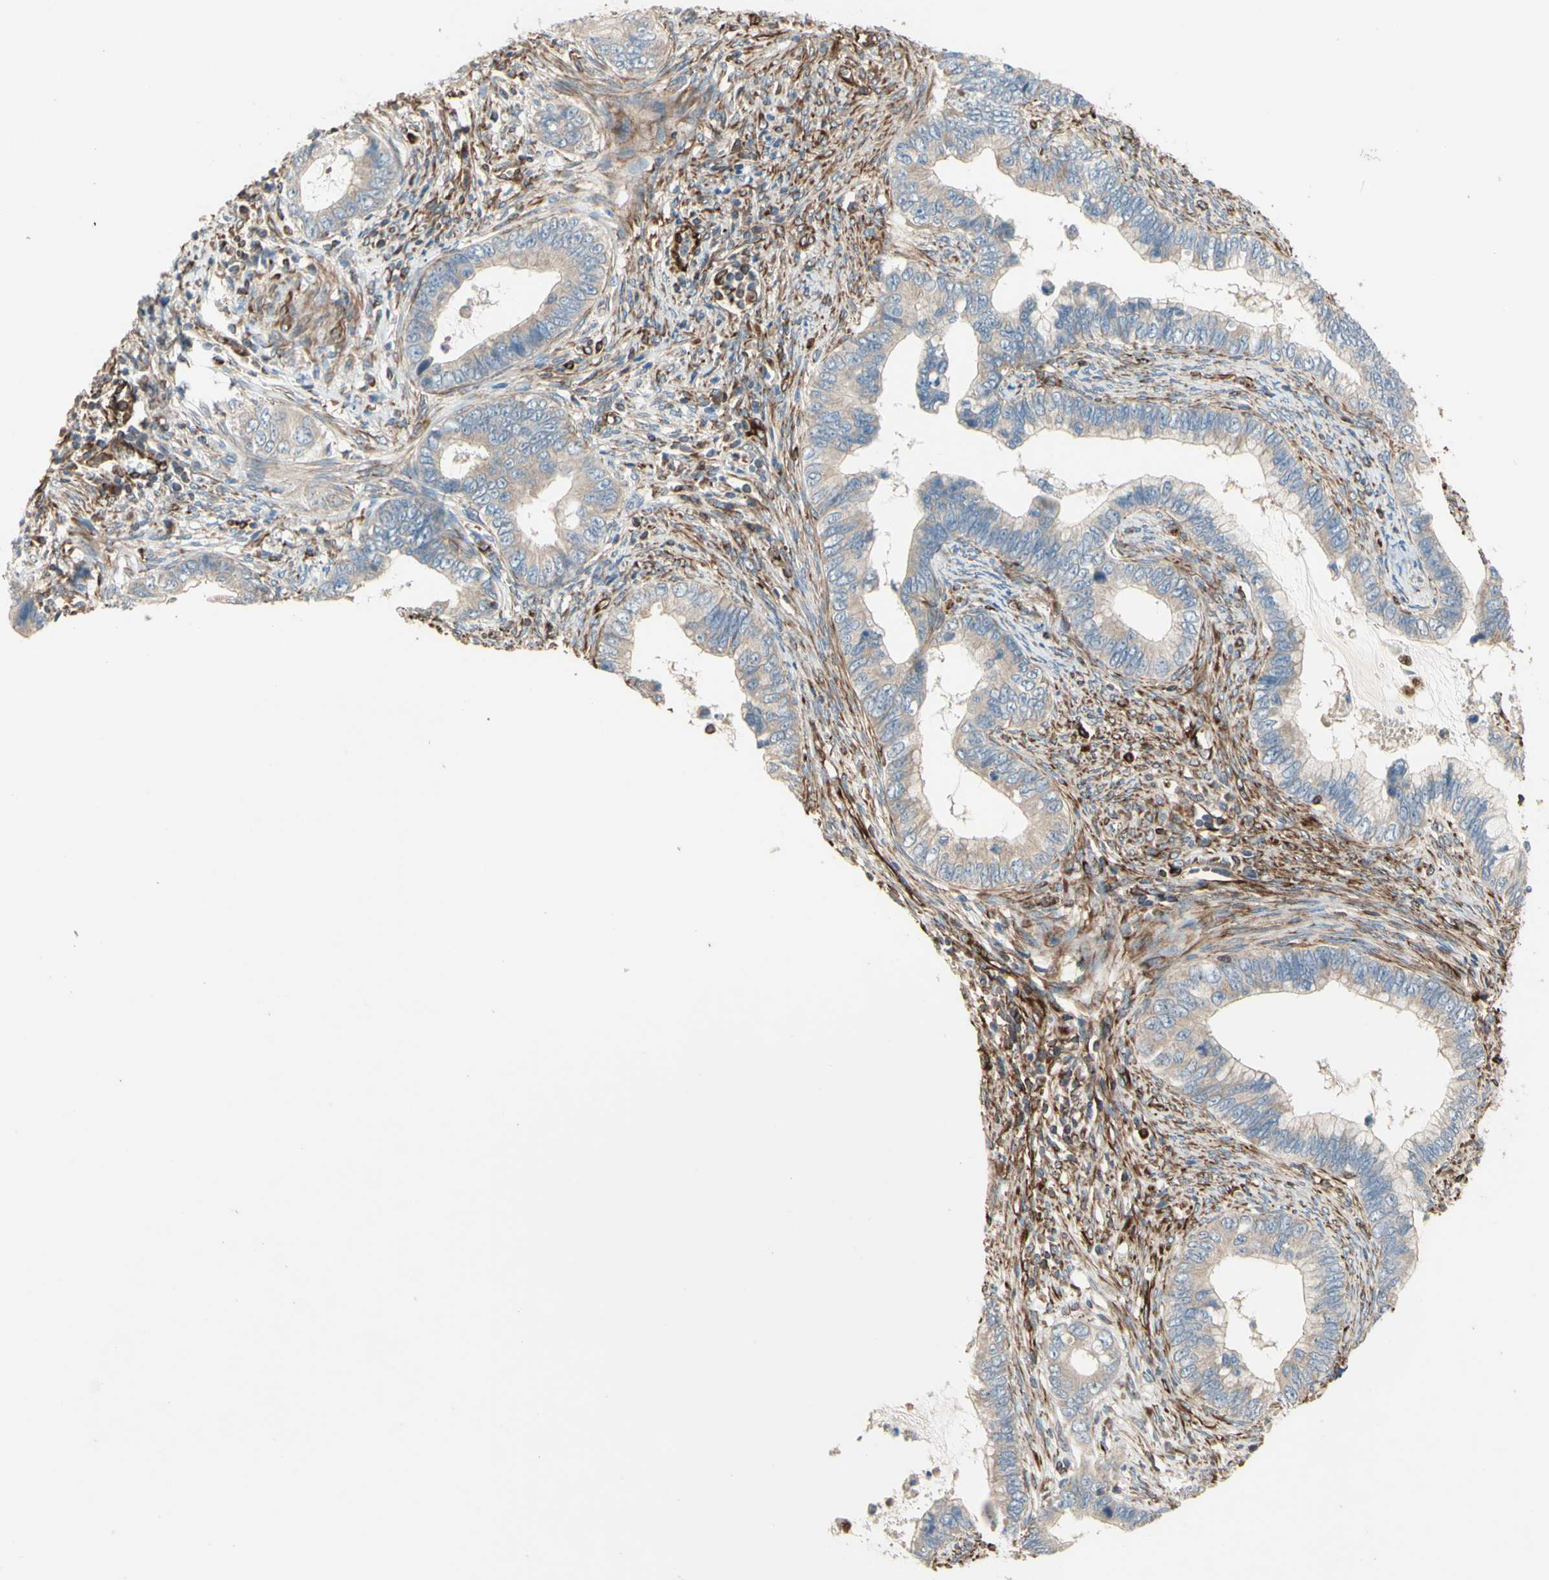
{"staining": {"intensity": "weak", "quantity": "25%-75%", "location": "cytoplasmic/membranous"}, "tissue": "cervical cancer", "cell_type": "Tumor cells", "image_type": "cancer", "snomed": [{"axis": "morphology", "description": "Adenocarcinoma, NOS"}, {"axis": "topography", "description": "Cervix"}], "caption": "A histopathology image of cervical adenocarcinoma stained for a protein demonstrates weak cytoplasmic/membranous brown staining in tumor cells.", "gene": "TRAF2", "patient": {"sex": "female", "age": 44}}